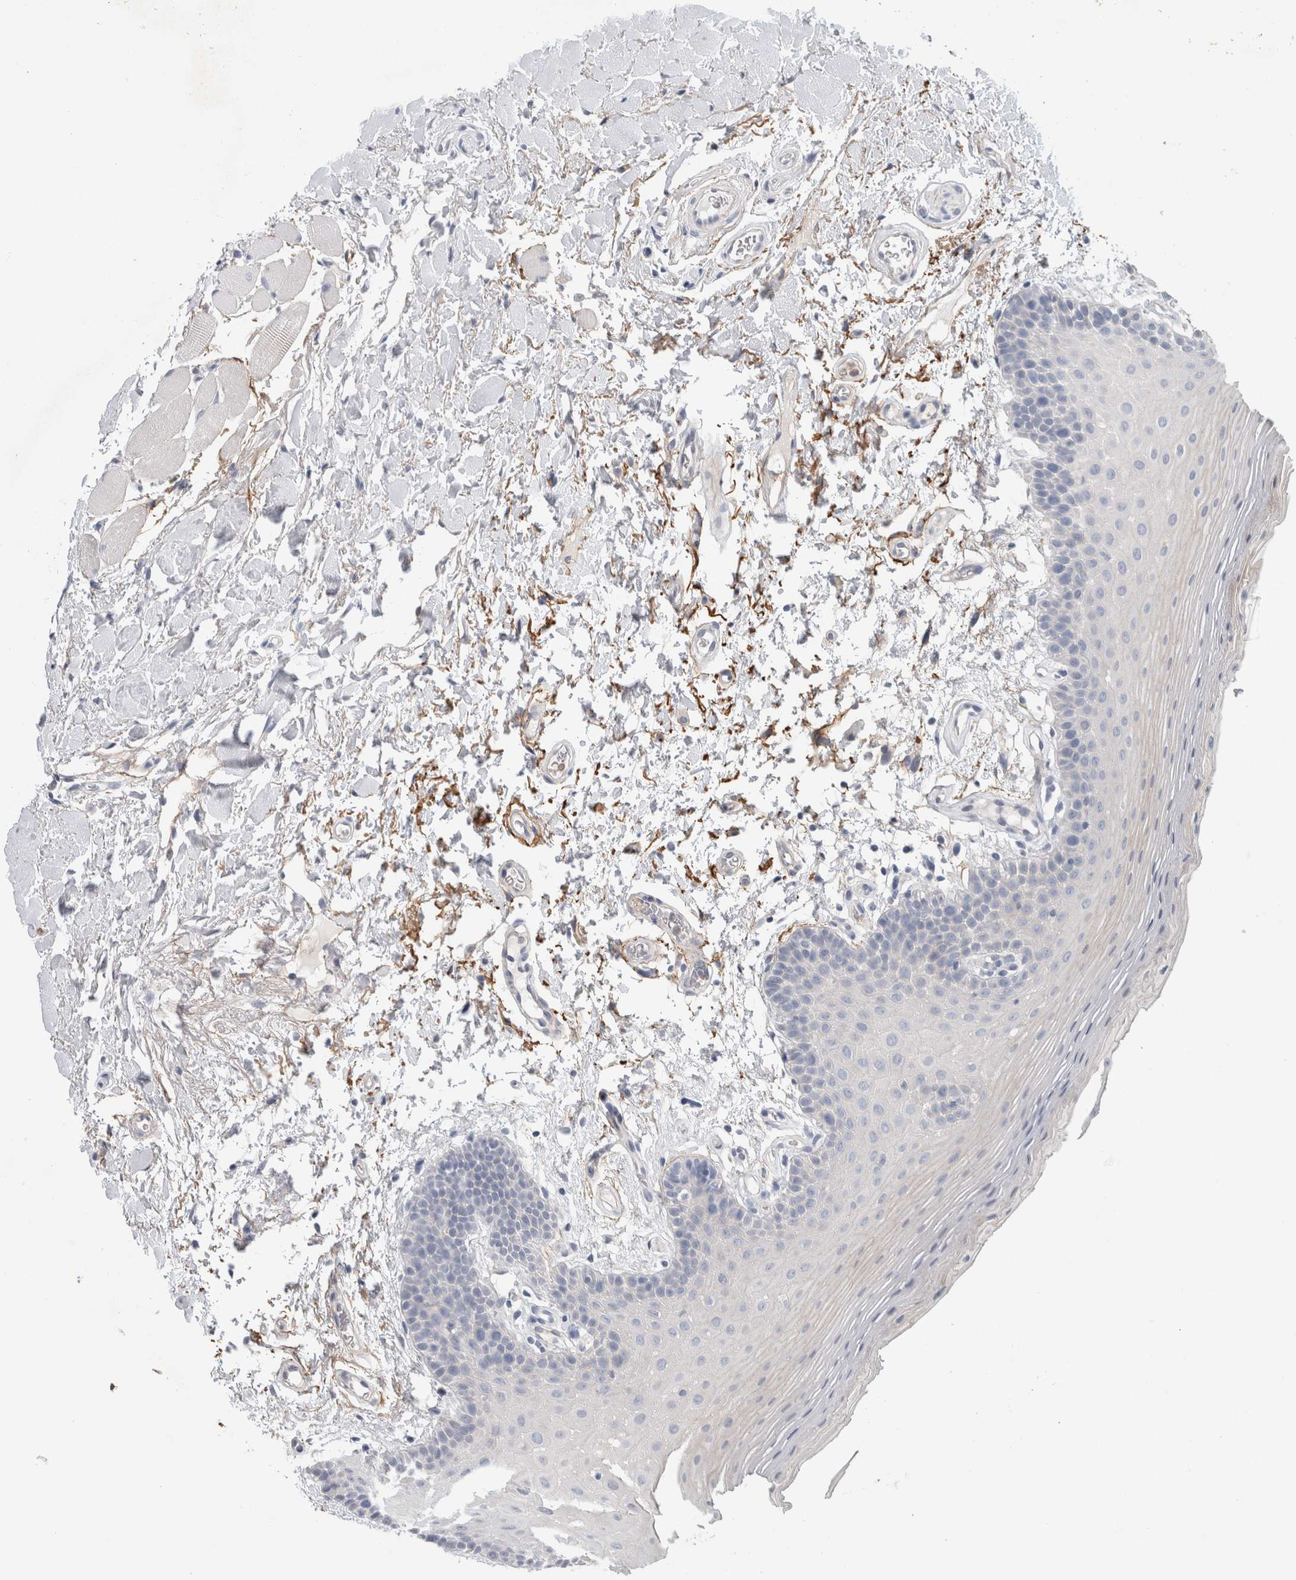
{"staining": {"intensity": "negative", "quantity": "none", "location": "none"}, "tissue": "oral mucosa", "cell_type": "Squamous epithelial cells", "image_type": "normal", "snomed": [{"axis": "morphology", "description": "Normal tissue, NOS"}, {"axis": "topography", "description": "Oral tissue"}], "caption": "This is an immunohistochemistry micrograph of unremarkable human oral mucosa. There is no expression in squamous epithelial cells.", "gene": "CD55", "patient": {"sex": "male", "age": 62}}